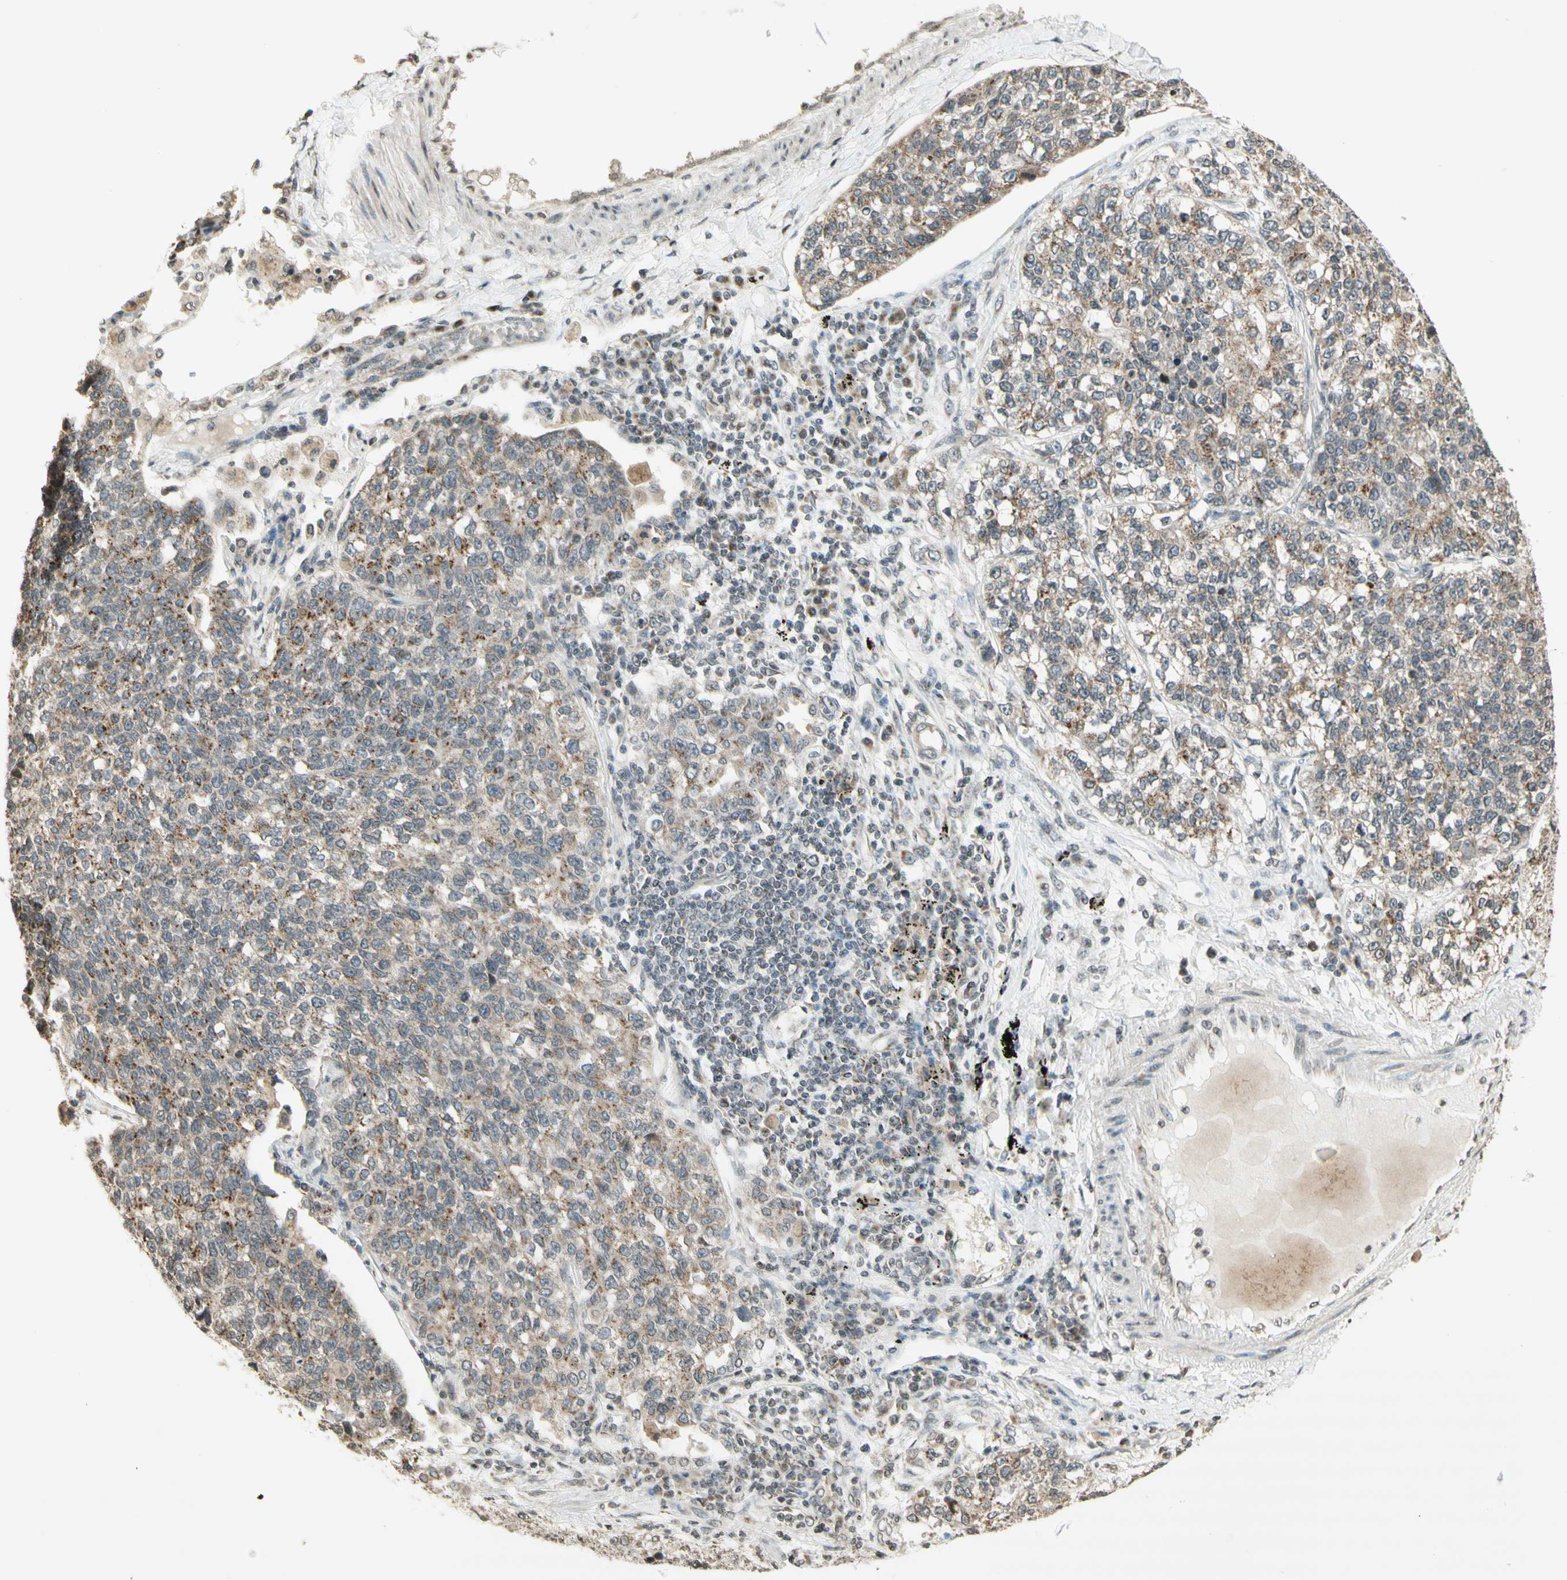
{"staining": {"intensity": "moderate", "quantity": "25%-75%", "location": "cytoplasmic/membranous"}, "tissue": "lung cancer", "cell_type": "Tumor cells", "image_type": "cancer", "snomed": [{"axis": "morphology", "description": "Adenocarcinoma, NOS"}, {"axis": "topography", "description": "Lung"}], "caption": "Immunohistochemistry (DAB (3,3'-diaminobenzidine)) staining of human lung cancer (adenocarcinoma) reveals moderate cytoplasmic/membranous protein positivity in approximately 25%-75% of tumor cells.", "gene": "CCNI", "patient": {"sex": "male", "age": 49}}